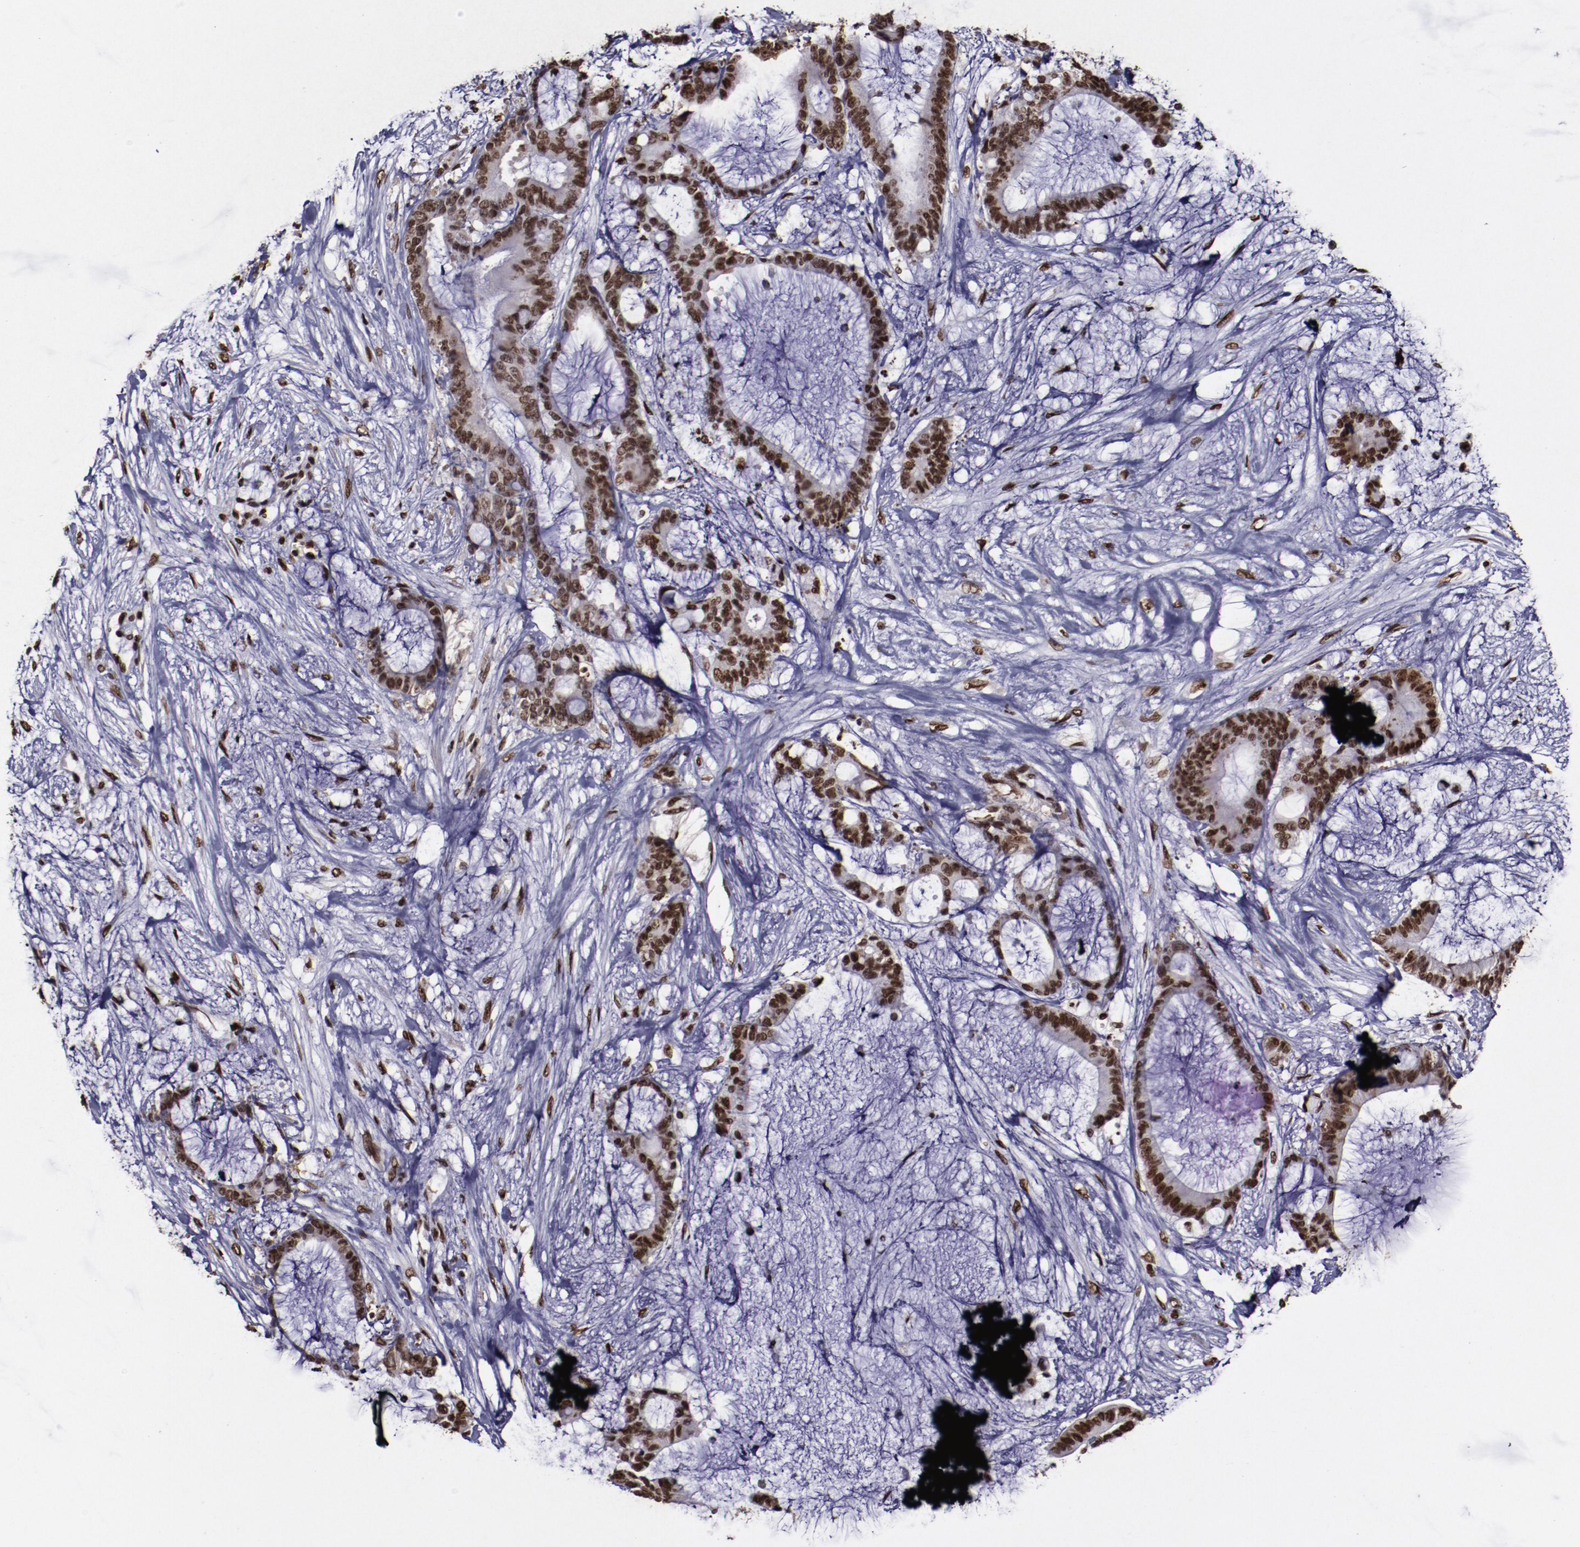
{"staining": {"intensity": "strong", "quantity": ">75%", "location": "nuclear"}, "tissue": "liver cancer", "cell_type": "Tumor cells", "image_type": "cancer", "snomed": [{"axis": "morphology", "description": "Cholangiocarcinoma"}, {"axis": "topography", "description": "Liver"}], "caption": "An image of cholangiocarcinoma (liver) stained for a protein exhibits strong nuclear brown staining in tumor cells.", "gene": "APEX1", "patient": {"sex": "female", "age": 73}}